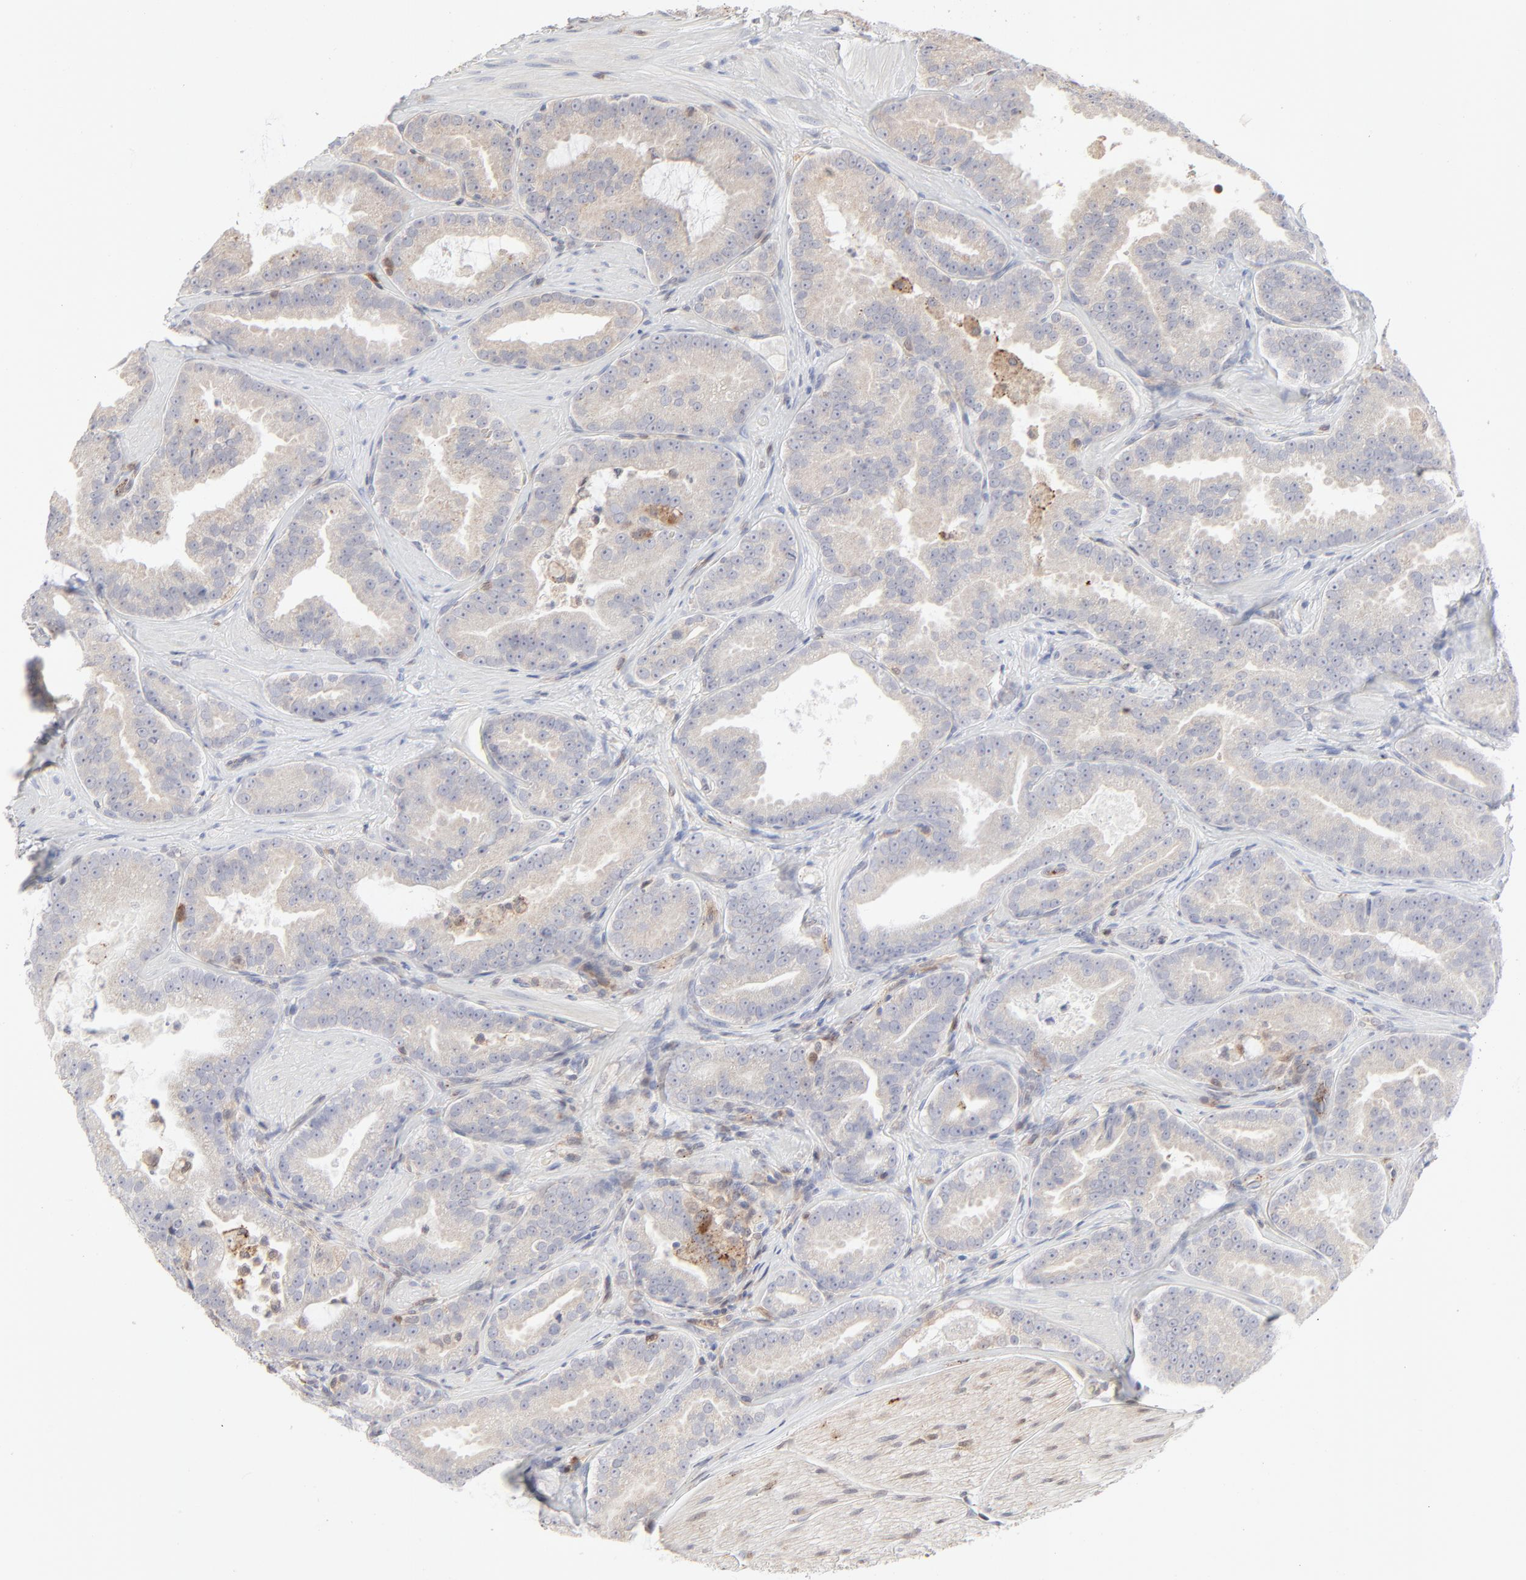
{"staining": {"intensity": "negative", "quantity": "none", "location": "none"}, "tissue": "prostate cancer", "cell_type": "Tumor cells", "image_type": "cancer", "snomed": [{"axis": "morphology", "description": "Adenocarcinoma, Low grade"}, {"axis": "topography", "description": "Prostate"}], "caption": "Prostate adenocarcinoma (low-grade) was stained to show a protein in brown. There is no significant expression in tumor cells. (Stains: DAB immunohistochemistry (IHC) with hematoxylin counter stain, Microscopy: brightfield microscopy at high magnification).", "gene": "CDK6", "patient": {"sex": "male", "age": 59}}